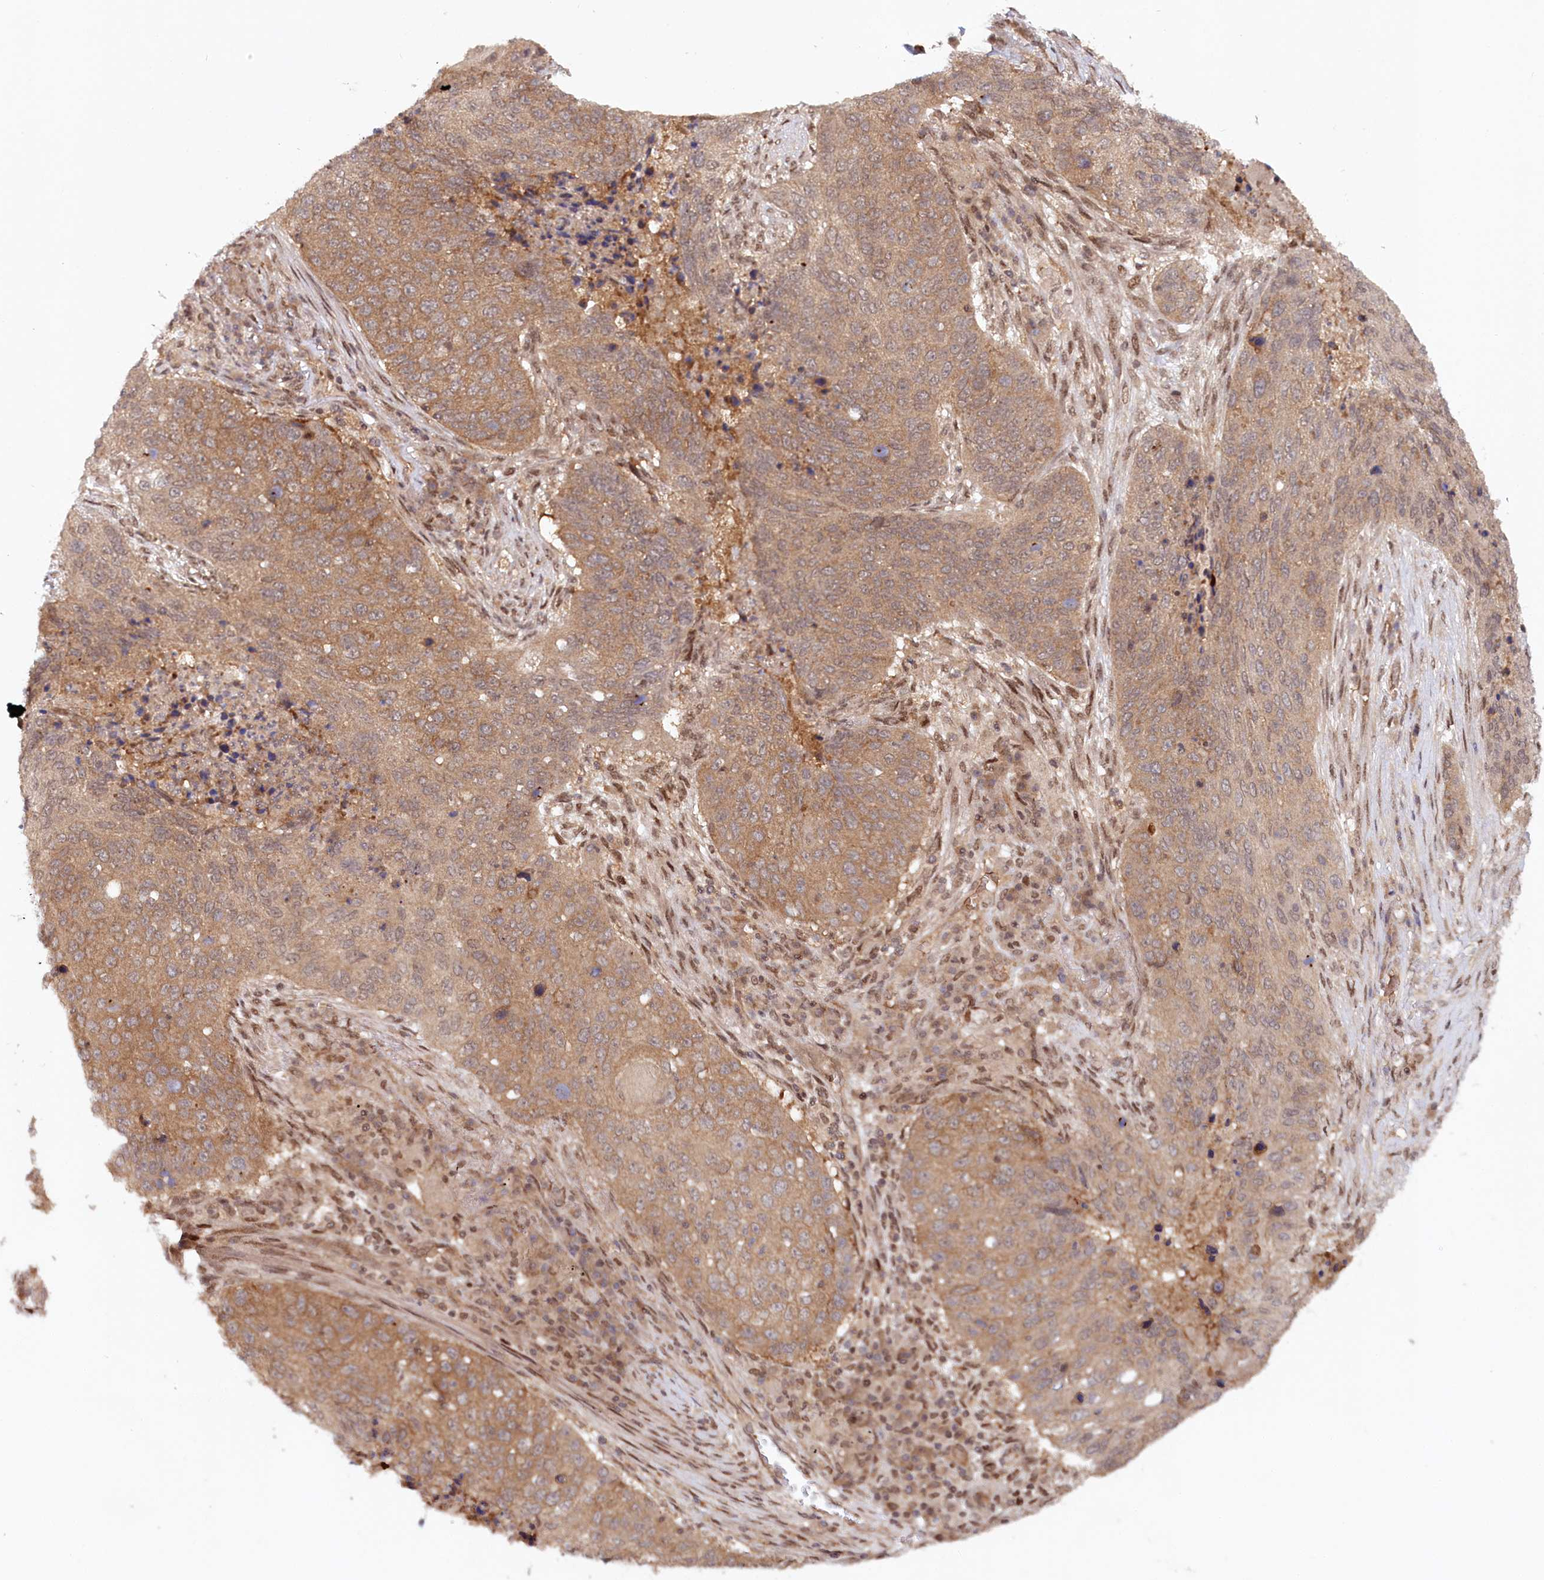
{"staining": {"intensity": "moderate", "quantity": ">75%", "location": "cytoplasmic/membranous"}, "tissue": "lung cancer", "cell_type": "Tumor cells", "image_type": "cancer", "snomed": [{"axis": "morphology", "description": "Squamous cell carcinoma, NOS"}, {"axis": "topography", "description": "Lung"}], "caption": "Lung cancer stained for a protein (brown) reveals moderate cytoplasmic/membranous positive staining in about >75% of tumor cells.", "gene": "CCDC65", "patient": {"sex": "female", "age": 63}}